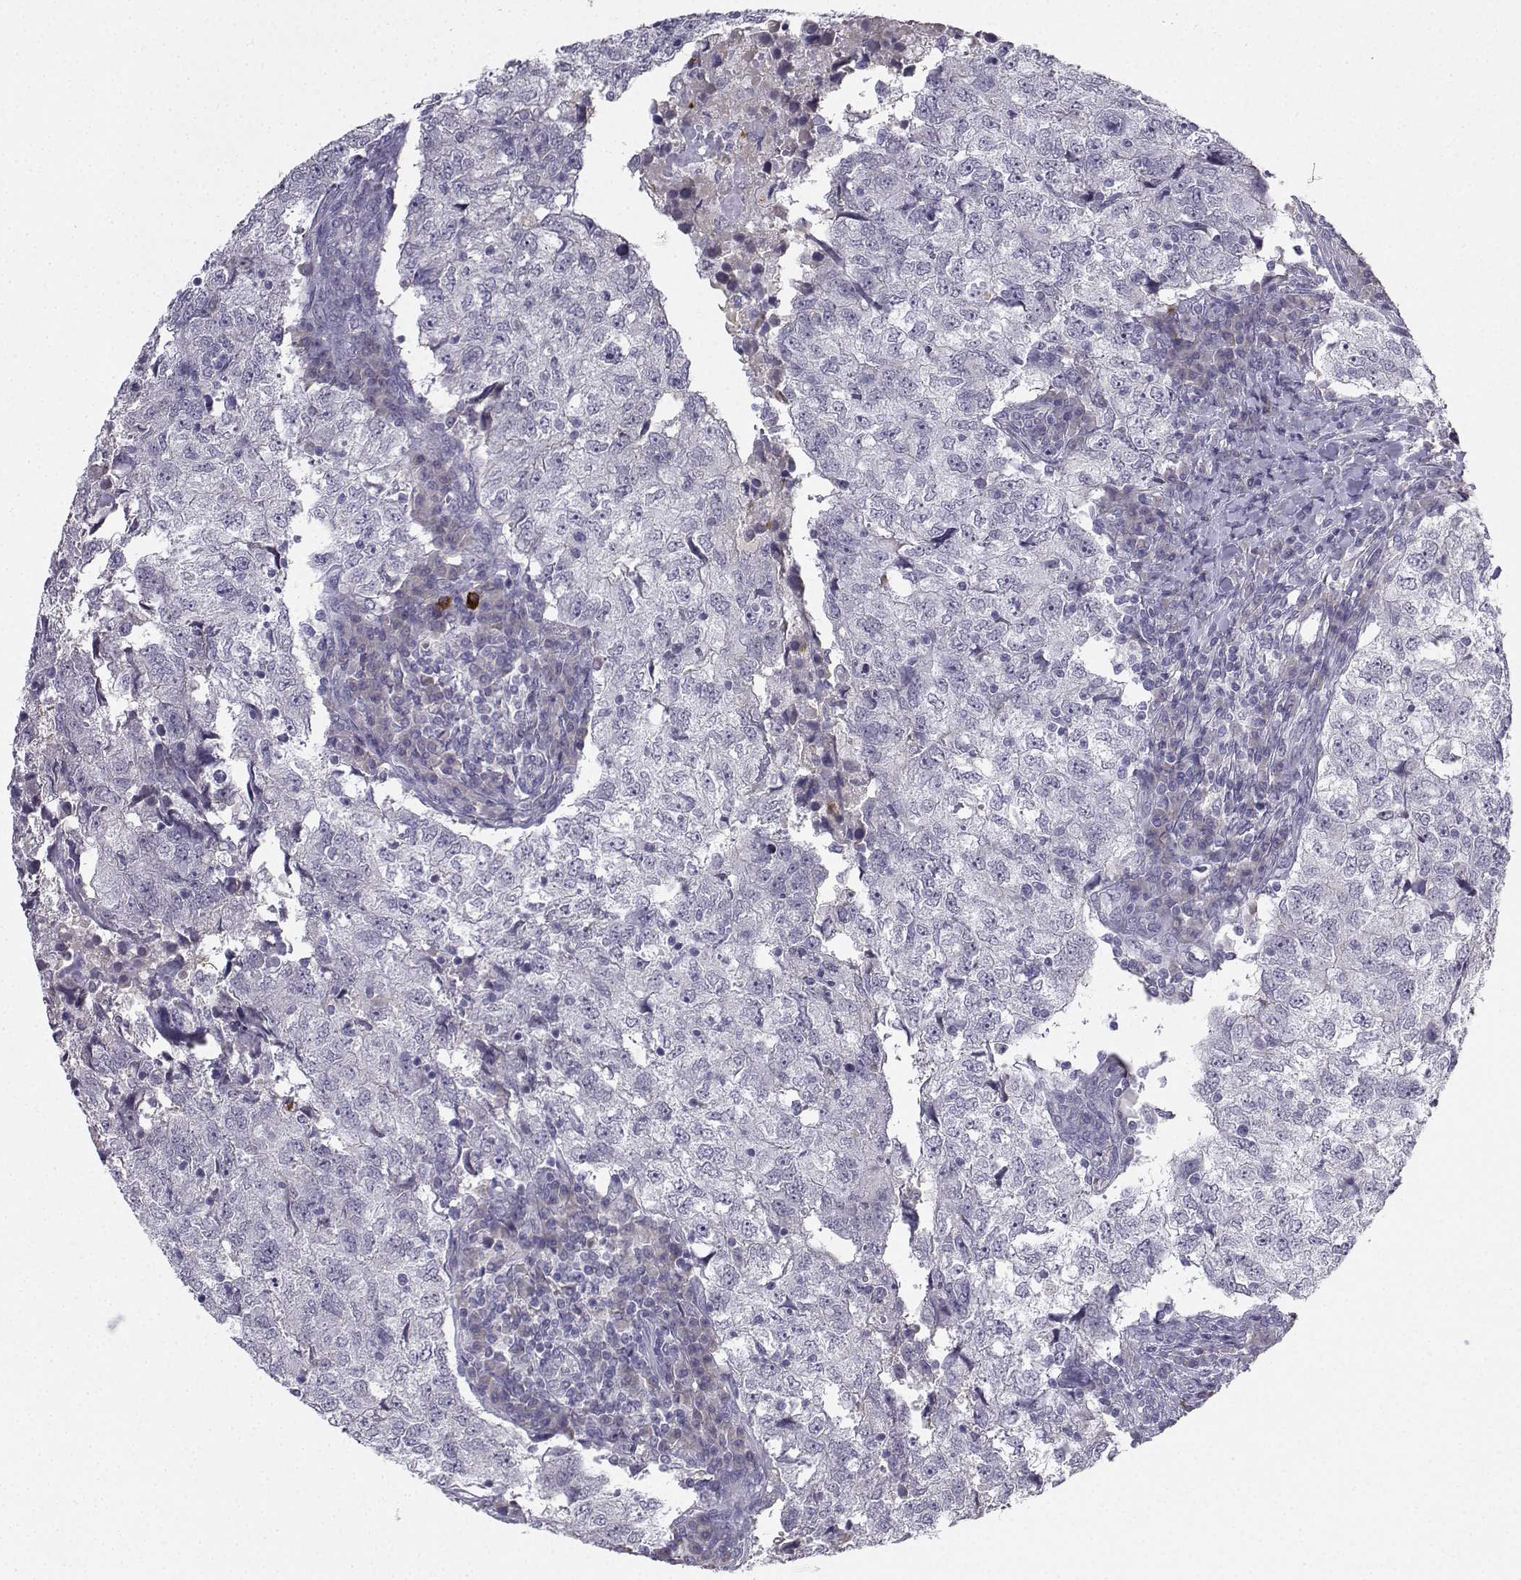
{"staining": {"intensity": "negative", "quantity": "none", "location": "none"}, "tissue": "breast cancer", "cell_type": "Tumor cells", "image_type": "cancer", "snomed": [{"axis": "morphology", "description": "Duct carcinoma"}, {"axis": "topography", "description": "Breast"}], "caption": "High magnification brightfield microscopy of intraductal carcinoma (breast) stained with DAB (brown) and counterstained with hematoxylin (blue): tumor cells show no significant positivity.", "gene": "CALY", "patient": {"sex": "female", "age": 30}}